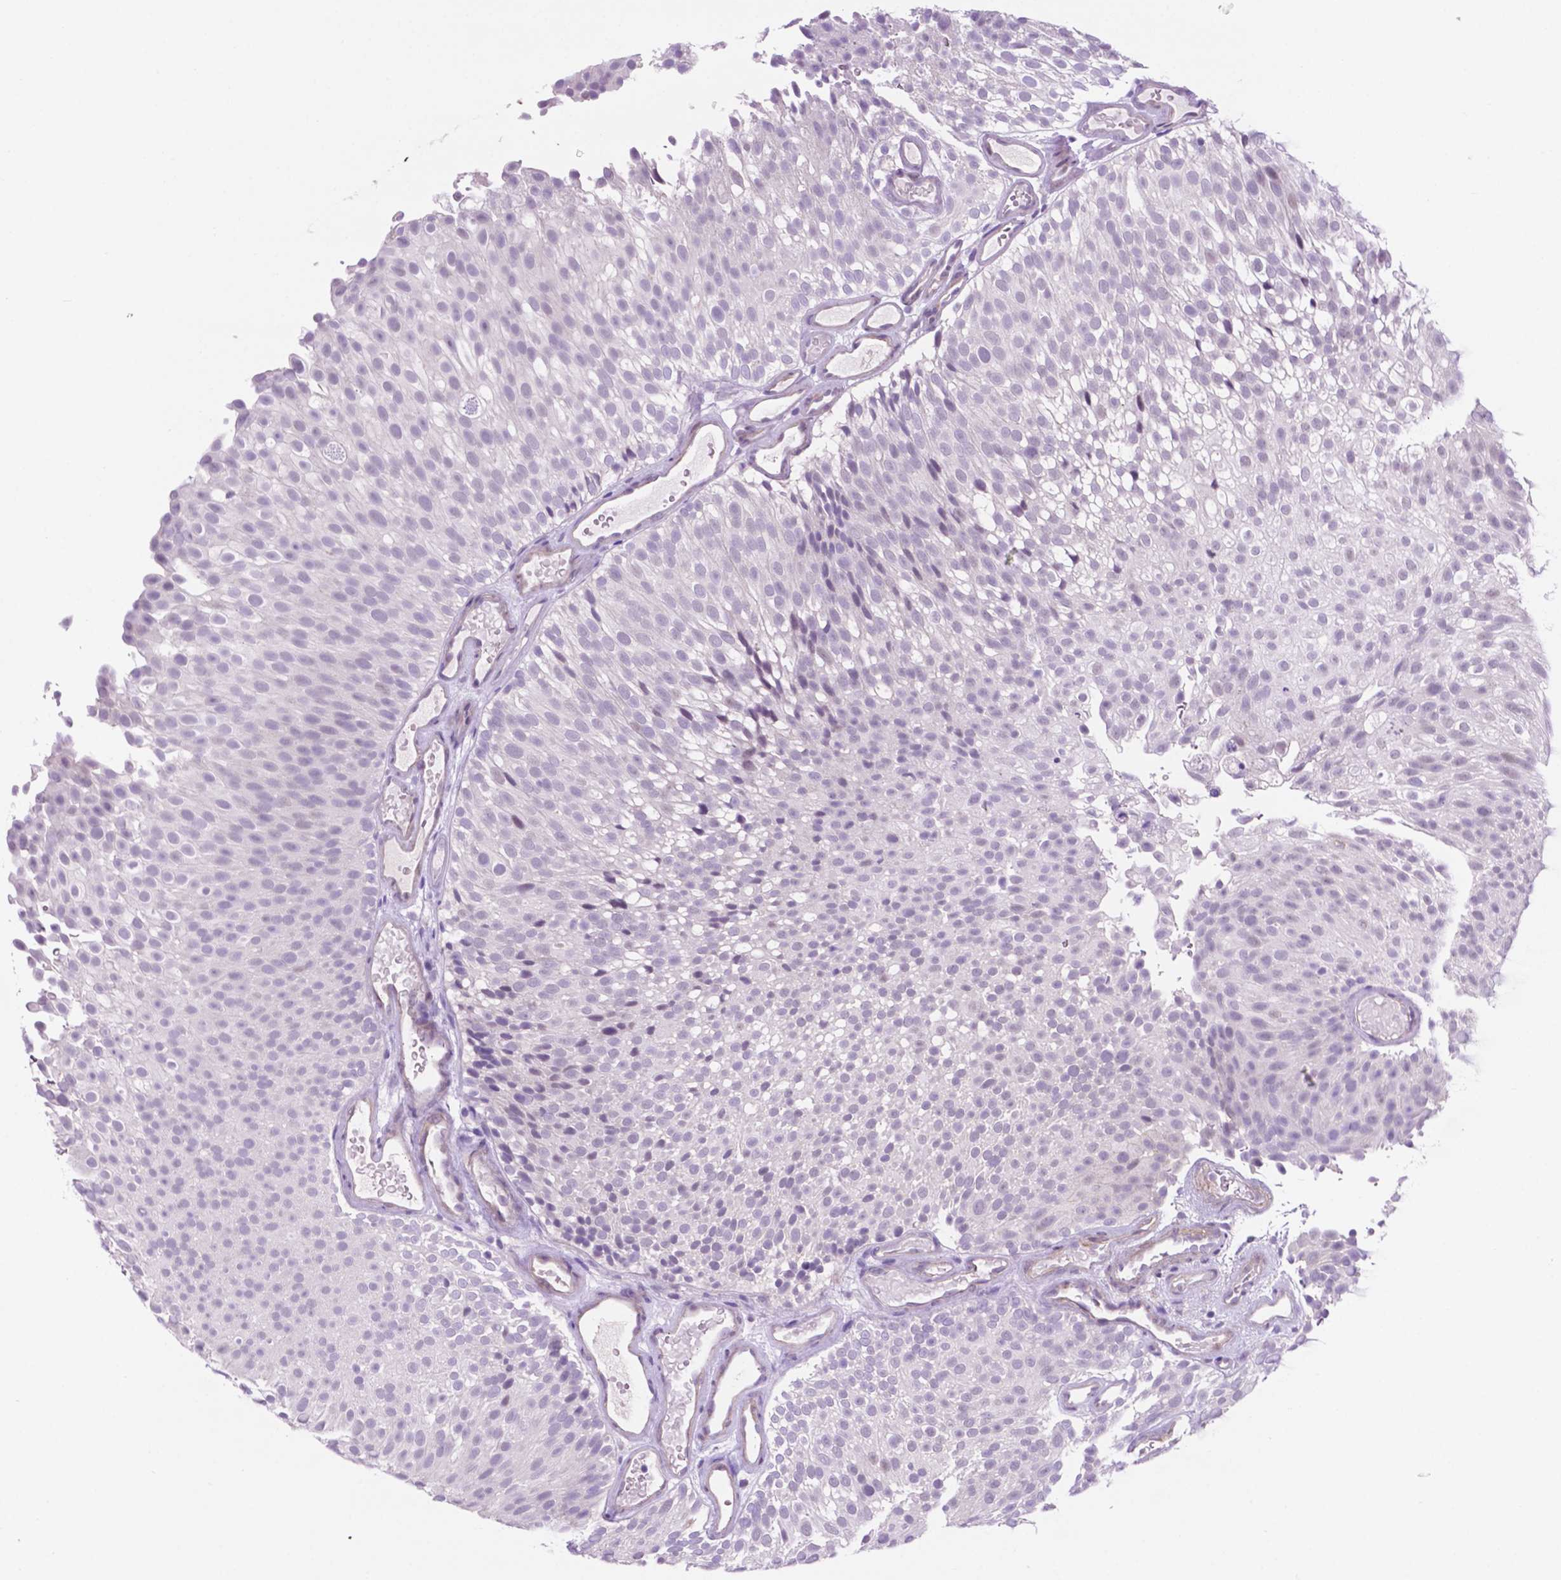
{"staining": {"intensity": "negative", "quantity": "none", "location": "none"}, "tissue": "urothelial cancer", "cell_type": "Tumor cells", "image_type": "cancer", "snomed": [{"axis": "morphology", "description": "Urothelial carcinoma, Low grade"}, {"axis": "topography", "description": "Urinary bladder"}], "caption": "This is an immunohistochemistry image of low-grade urothelial carcinoma. There is no staining in tumor cells.", "gene": "ACY3", "patient": {"sex": "male", "age": 78}}